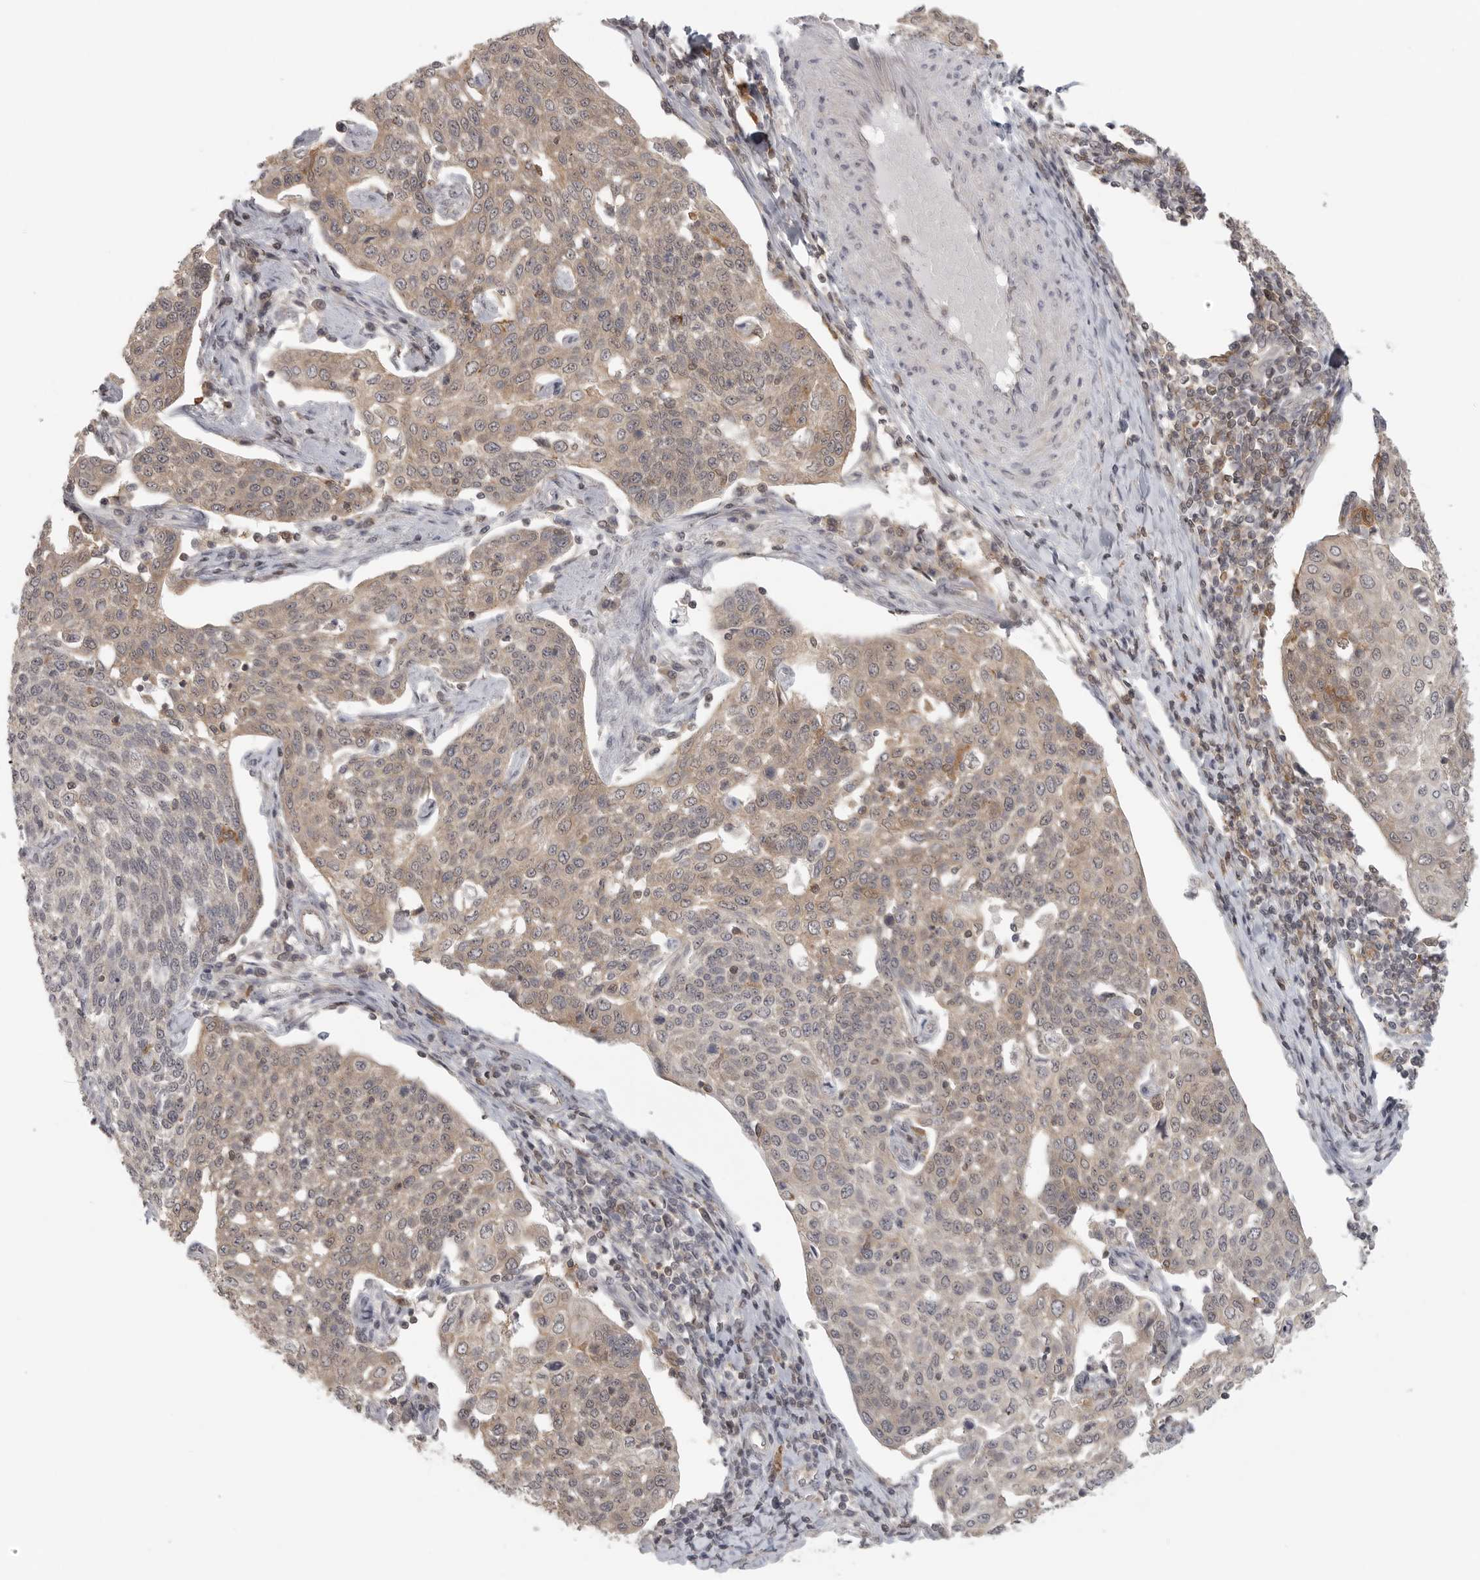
{"staining": {"intensity": "weak", "quantity": "25%-75%", "location": "cytoplasmic/membranous"}, "tissue": "cervical cancer", "cell_type": "Tumor cells", "image_type": "cancer", "snomed": [{"axis": "morphology", "description": "Squamous cell carcinoma, NOS"}, {"axis": "topography", "description": "Cervix"}], "caption": "Cervical cancer stained with immunohistochemistry displays weak cytoplasmic/membranous expression in about 25%-75% of tumor cells. The staining was performed using DAB to visualize the protein expression in brown, while the nuclei were stained in blue with hematoxylin (Magnification: 20x).", "gene": "DBNL", "patient": {"sex": "female", "age": 34}}